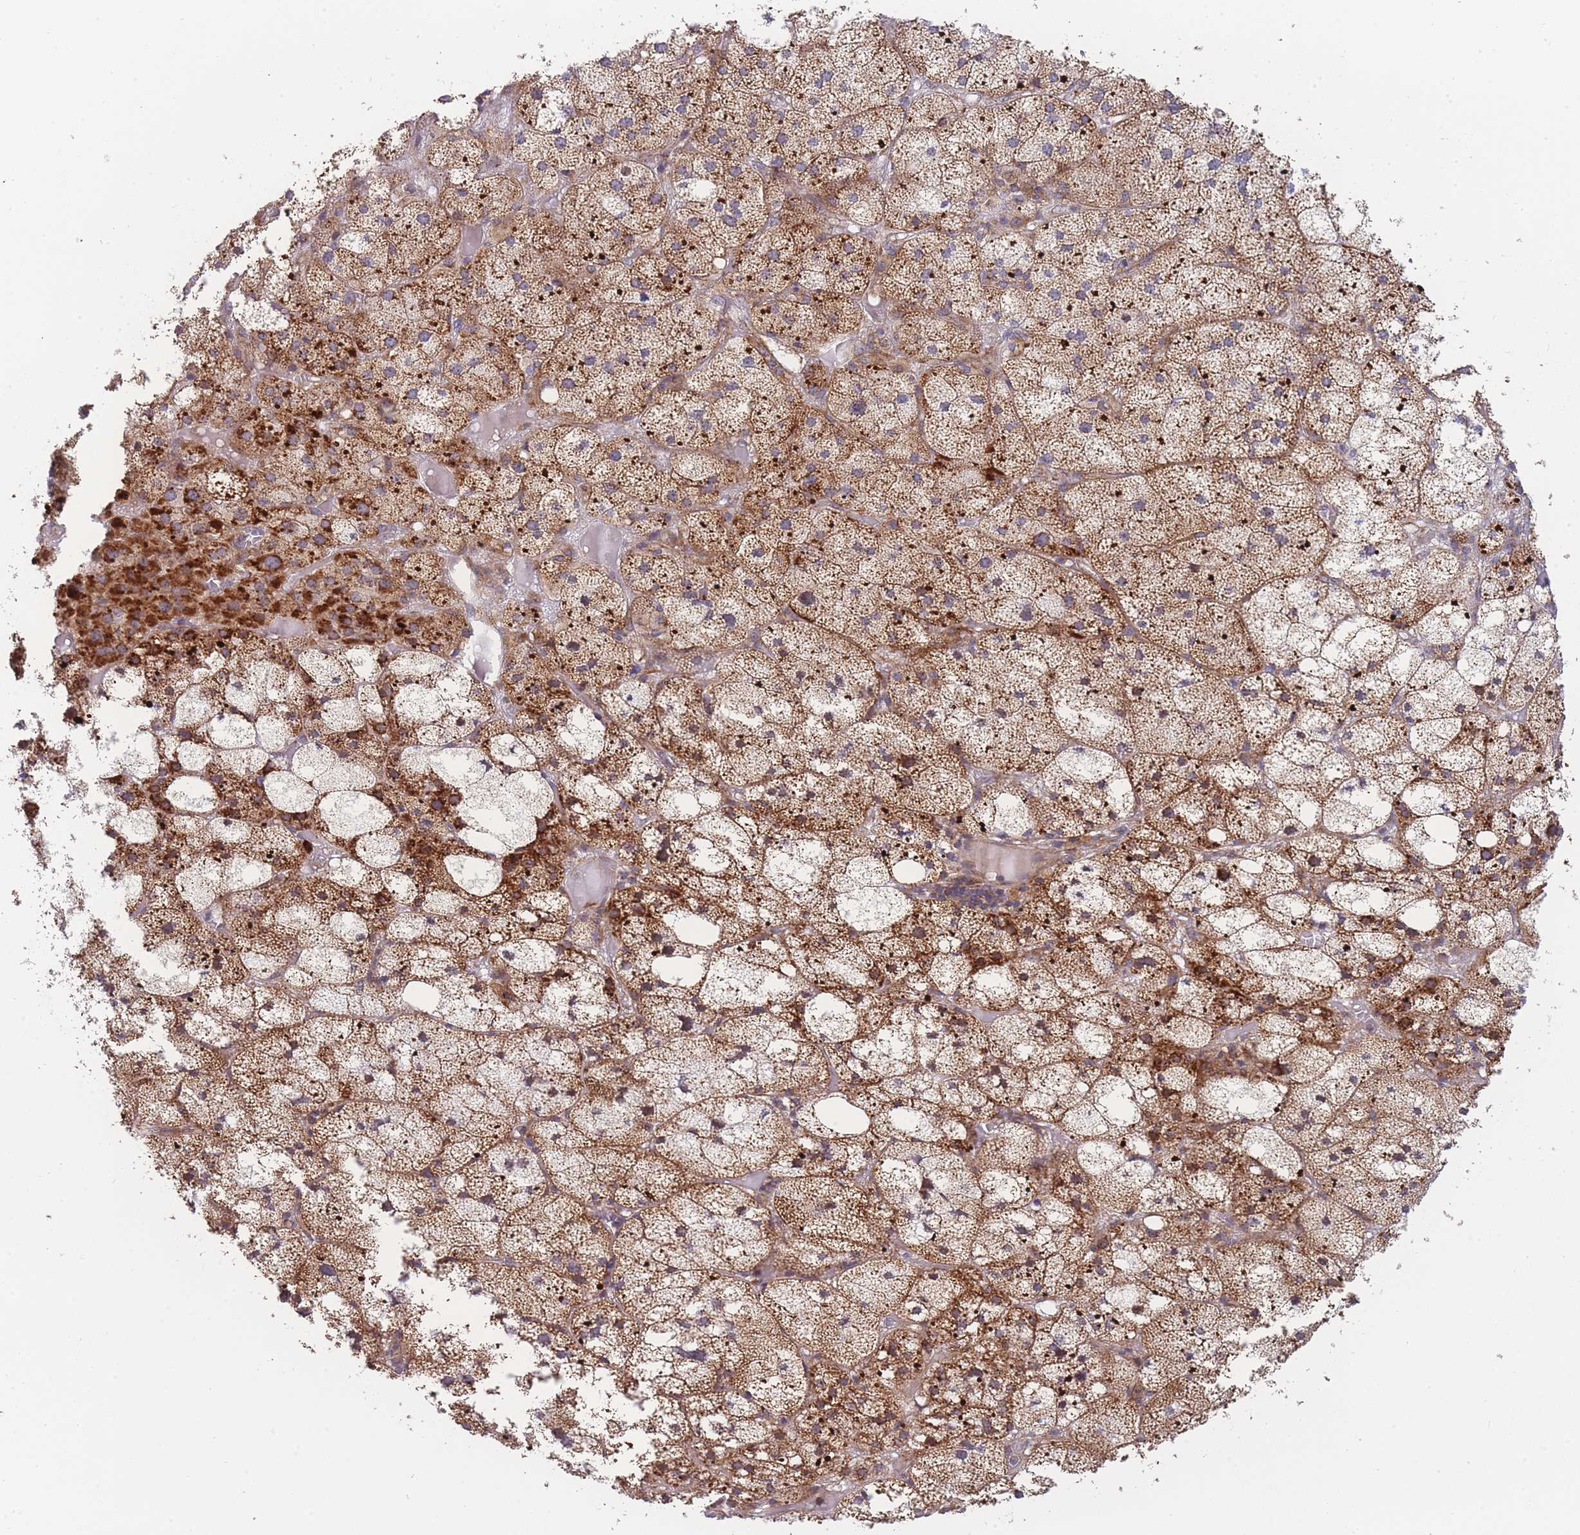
{"staining": {"intensity": "moderate", "quantity": ">75%", "location": "cytoplasmic/membranous"}, "tissue": "adrenal gland", "cell_type": "Glandular cells", "image_type": "normal", "snomed": [{"axis": "morphology", "description": "Normal tissue, NOS"}, {"axis": "topography", "description": "Adrenal gland"}], "caption": "Glandular cells exhibit medium levels of moderate cytoplasmic/membranous staining in about >75% of cells in unremarkable adrenal gland.", "gene": "MTRES1", "patient": {"sex": "female", "age": 61}}